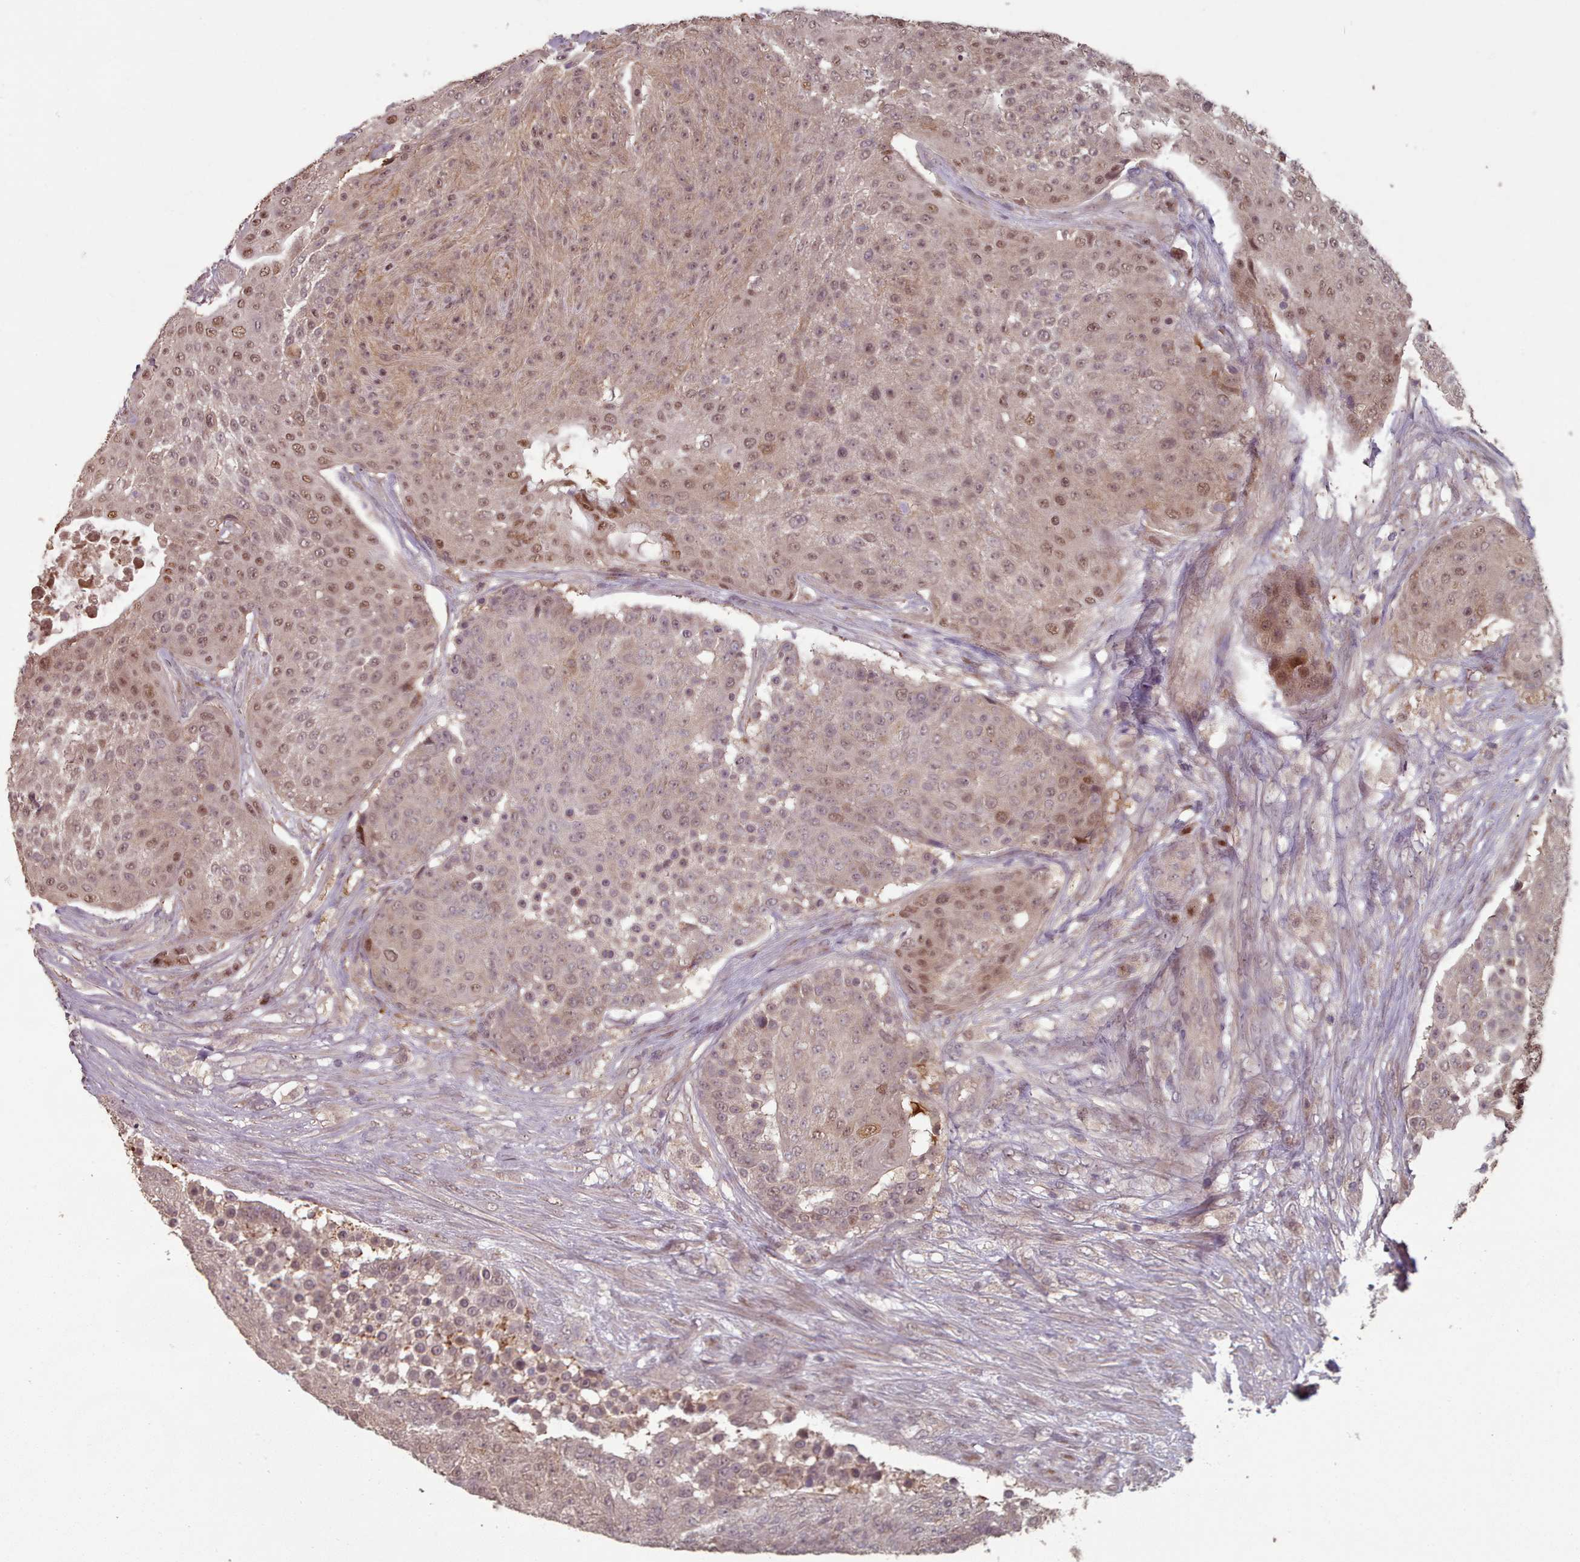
{"staining": {"intensity": "moderate", "quantity": "25%-75%", "location": "cytoplasmic/membranous,nuclear"}, "tissue": "urothelial cancer", "cell_type": "Tumor cells", "image_type": "cancer", "snomed": [{"axis": "morphology", "description": "Urothelial carcinoma, High grade"}, {"axis": "topography", "description": "Urinary bladder"}], "caption": "Urothelial cancer tissue displays moderate cytoplasmic/membranous and nuclear positivity in approximately 25%-75% of tumor cells, visualized by immunohistochemistry. (Stains: DAB in brown, nuclei in blue, Microscopy: brightfield microscopy at high magnification).", "gene": "ERCC6L", "patient": {"sex": "female", "age": 63}}